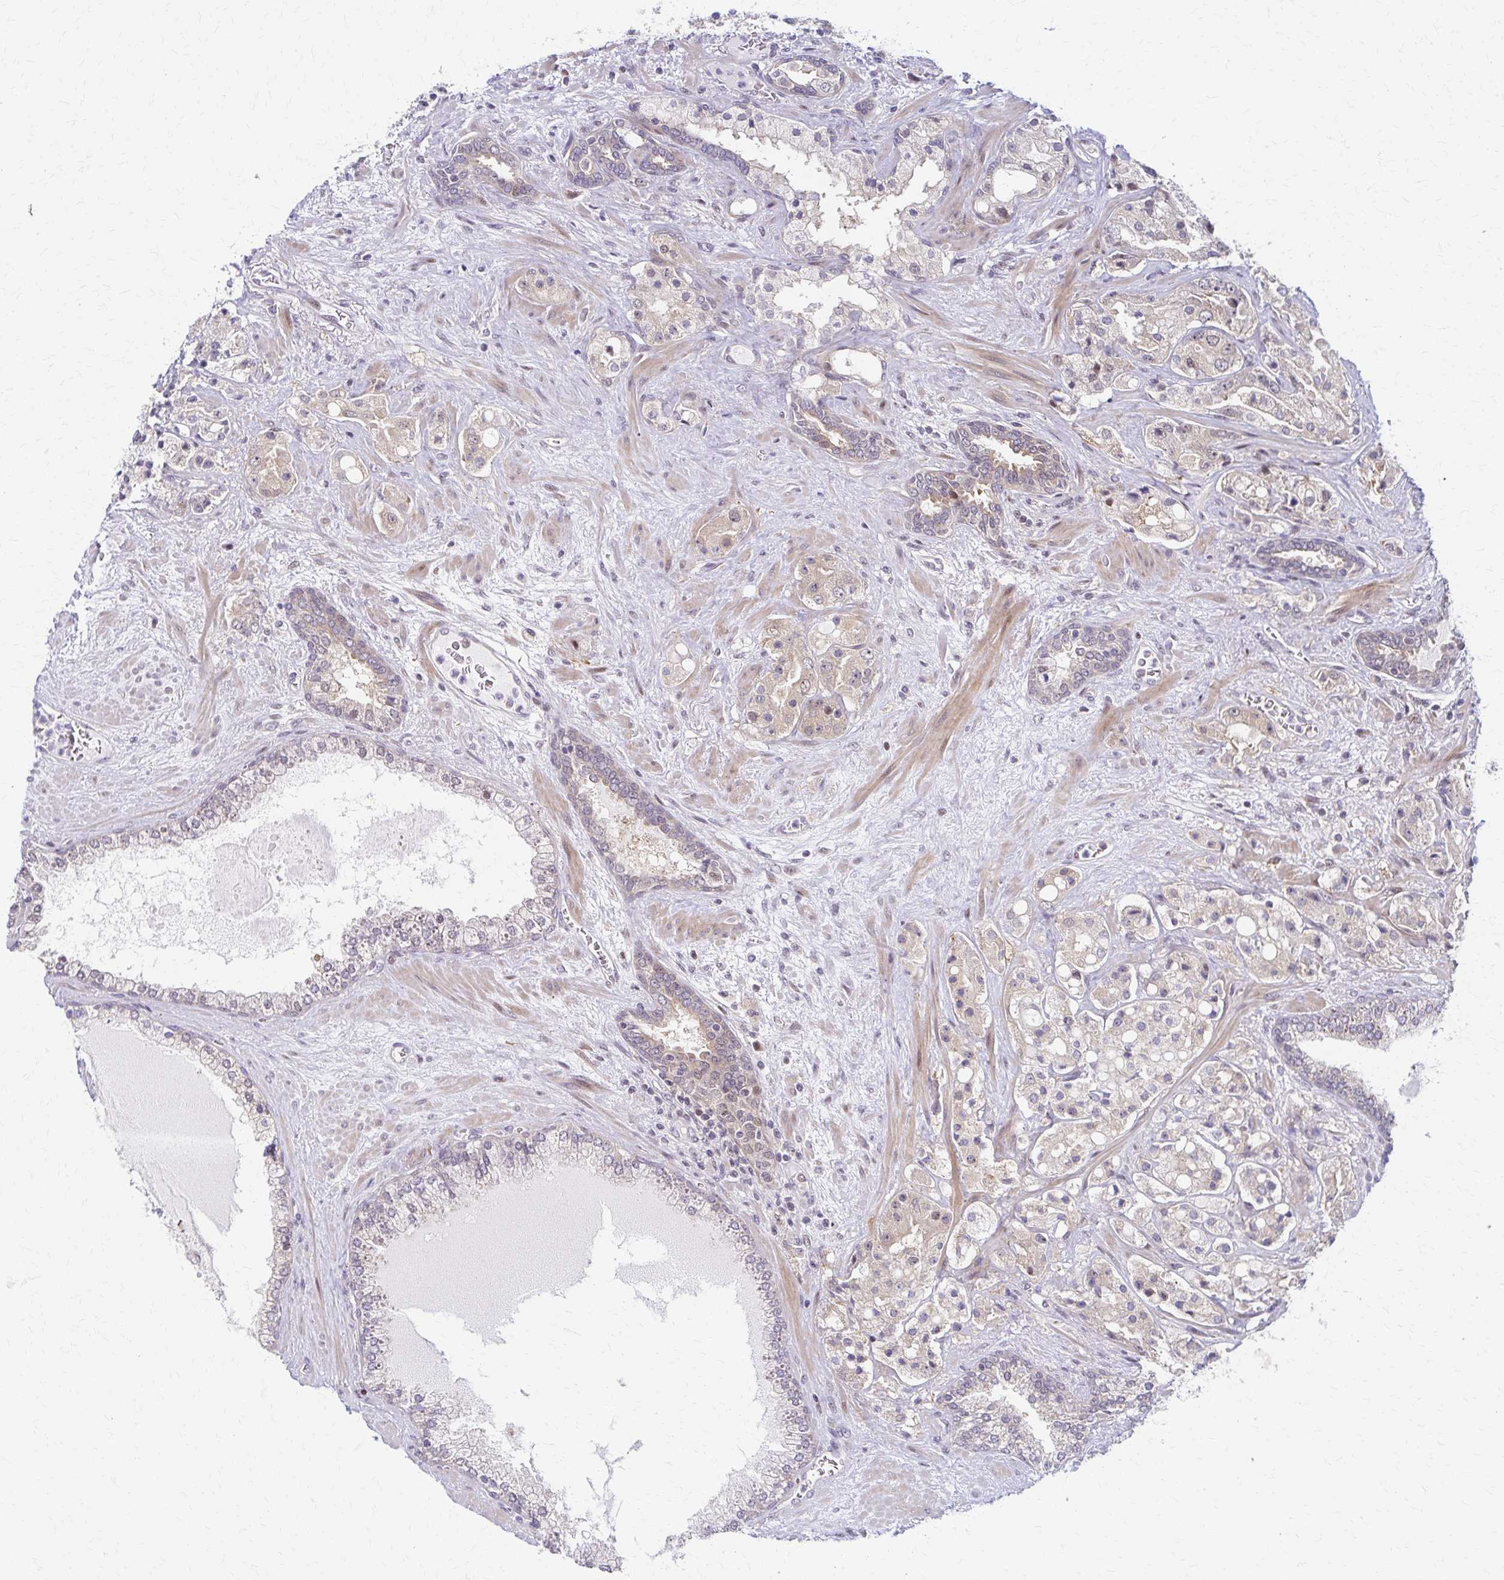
{"staining": {"intensity": "weak", "quantity": "<25%", "location": "cytoplasmic/membranous,nuclear"}, "tissue": "prostate cancer", "cell_type": "Tumor cells", "image_type": "cancer", "snomed": [{"axis": "morphology", "description": "Adenocarcinoma, High grade"}, {"axis": "topography", "description": "Prostate"}], "caption": "Micrograph shows no protein positivity in tumor cells of prostate cancer (adenocarcinoma (high-grade)) tissue.", "gene": "PSMD7", "patient": {"sex": "male", "age": 67}}